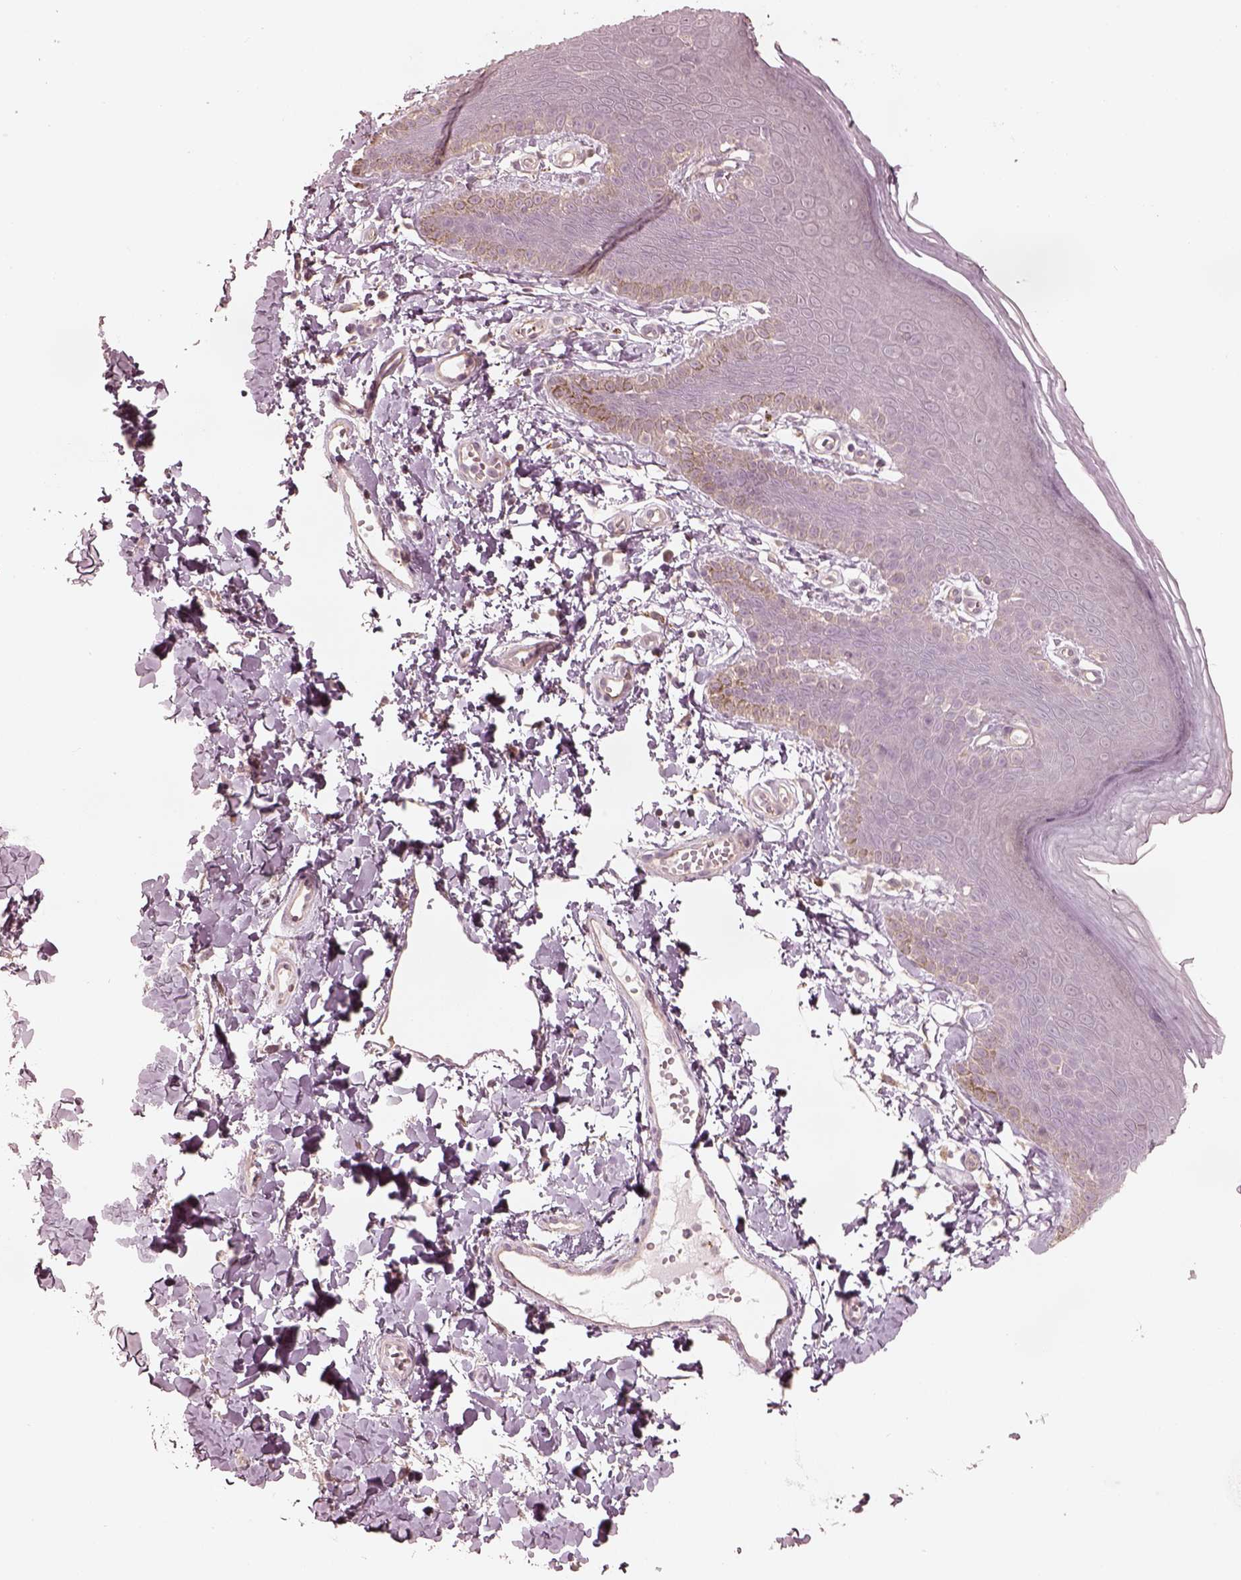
{"staining": {"intensity": "negative", "quantity": "none", "location": "none"}, "tissue": "skin", "cell_type": "Epidermal cells", "image_type": "normal", "snomed": [{"axis": "morphology", "description": "Normal tissue, NOS"}, {"axis": "topography", "description": "Anal"}], "caption": "The IHC photomicrograph has no significant expression in epidermal cells of skin. (Brightfield microscopy of DAB (3,3'-diaminobenzidine) immunohistochemistry at high magnification).", "gene": "KIF5C", "patient": {"sex": "male", "age": 53}}